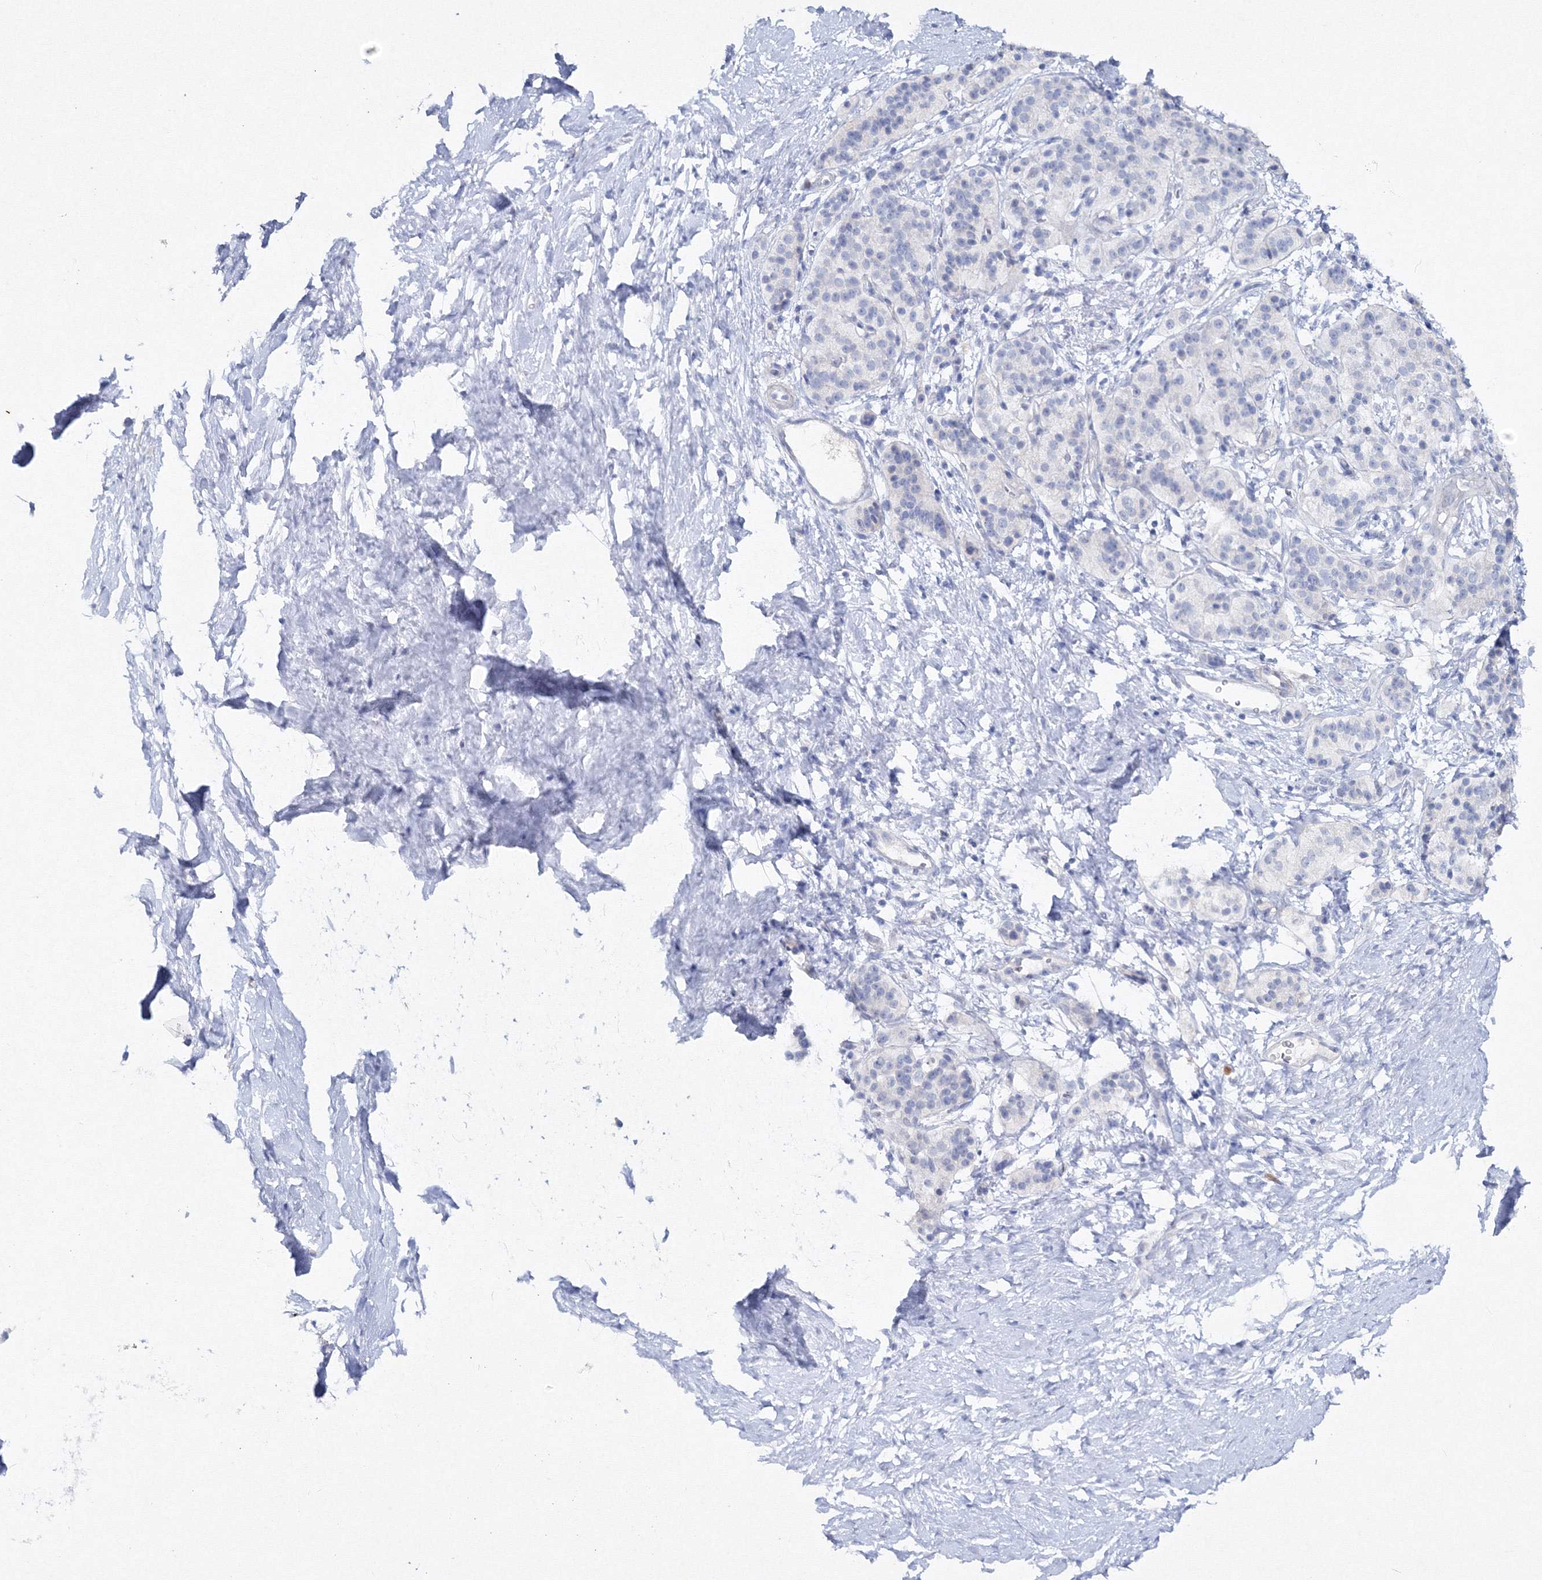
{"staining": {"intensity": "negative", "quantity": "none", "location": "none"}, "tissue": "pancreatic cancer", "cell_type": "Tumor cells", "image_type": "cancer", "snomed": [{"axis": "morphology", "description": "Adenocarcinoma, NOS"}, {"axis": "topography", "description": "Pancreas"}], "caption": "Tumor cells show no significant protein staining in pancreatic adenocarcinoma.", "gene": "GCKR", "patient": {"sex": "male", "age": 50}}